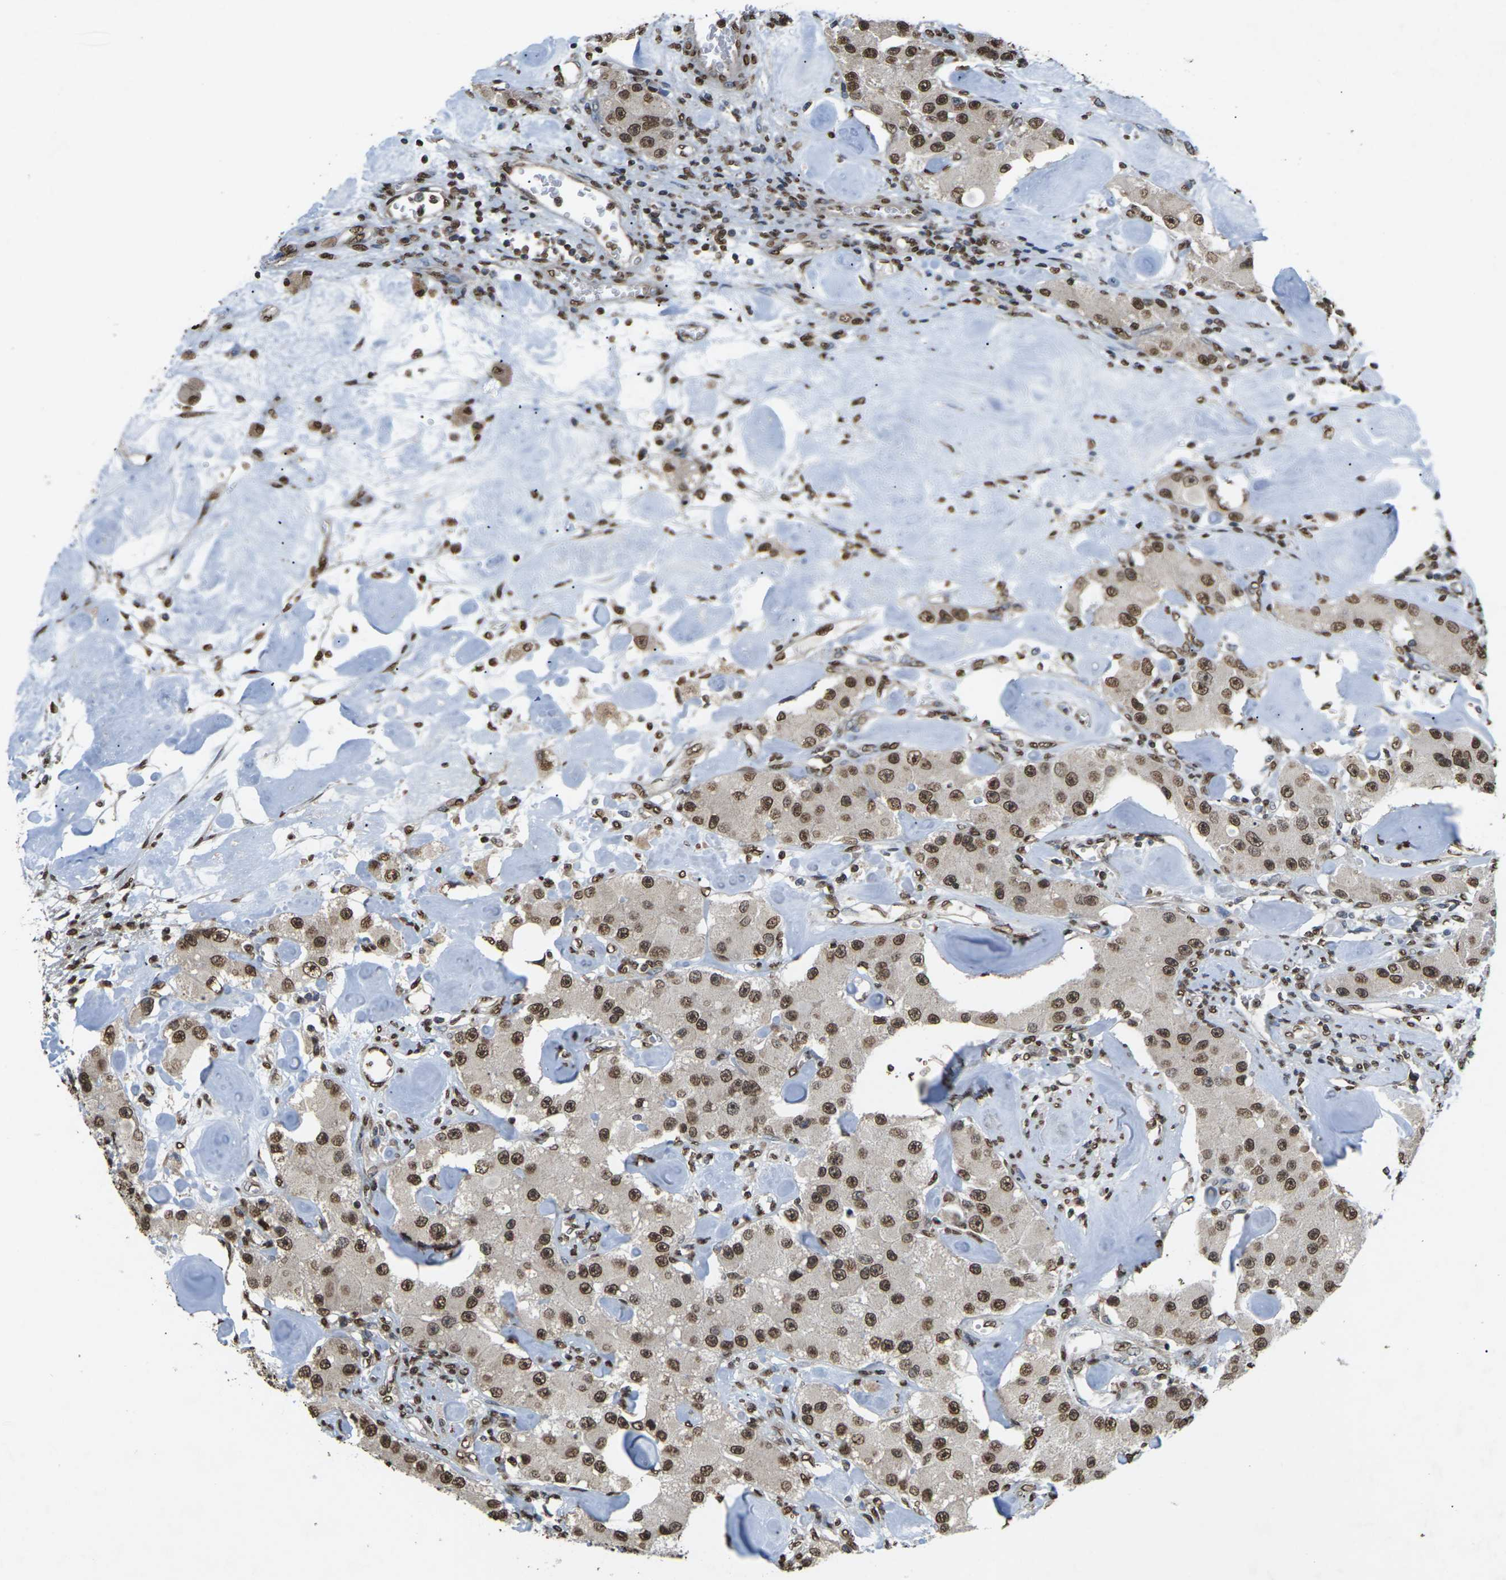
{"staining": {"intensity": "moderate", "quantity": ">75%", "location": "nuclear"}, "tissue": "carcinoid", "cell_type": "Tumor cells", "image_type": "cancer", "snomed": [{"axis": "morphology", "description": "Carcinoid, malignant, NOS"}, {"axis": "topography", "description": "Pancreas"}], "caption": "Moderate nuclear staining for a protein is present in about >75% of tumor cells of carcinoid (malignant) using immunohistochemistry.", "gene": "EMSY", "patient": {"sex": "male", "age": 41}}